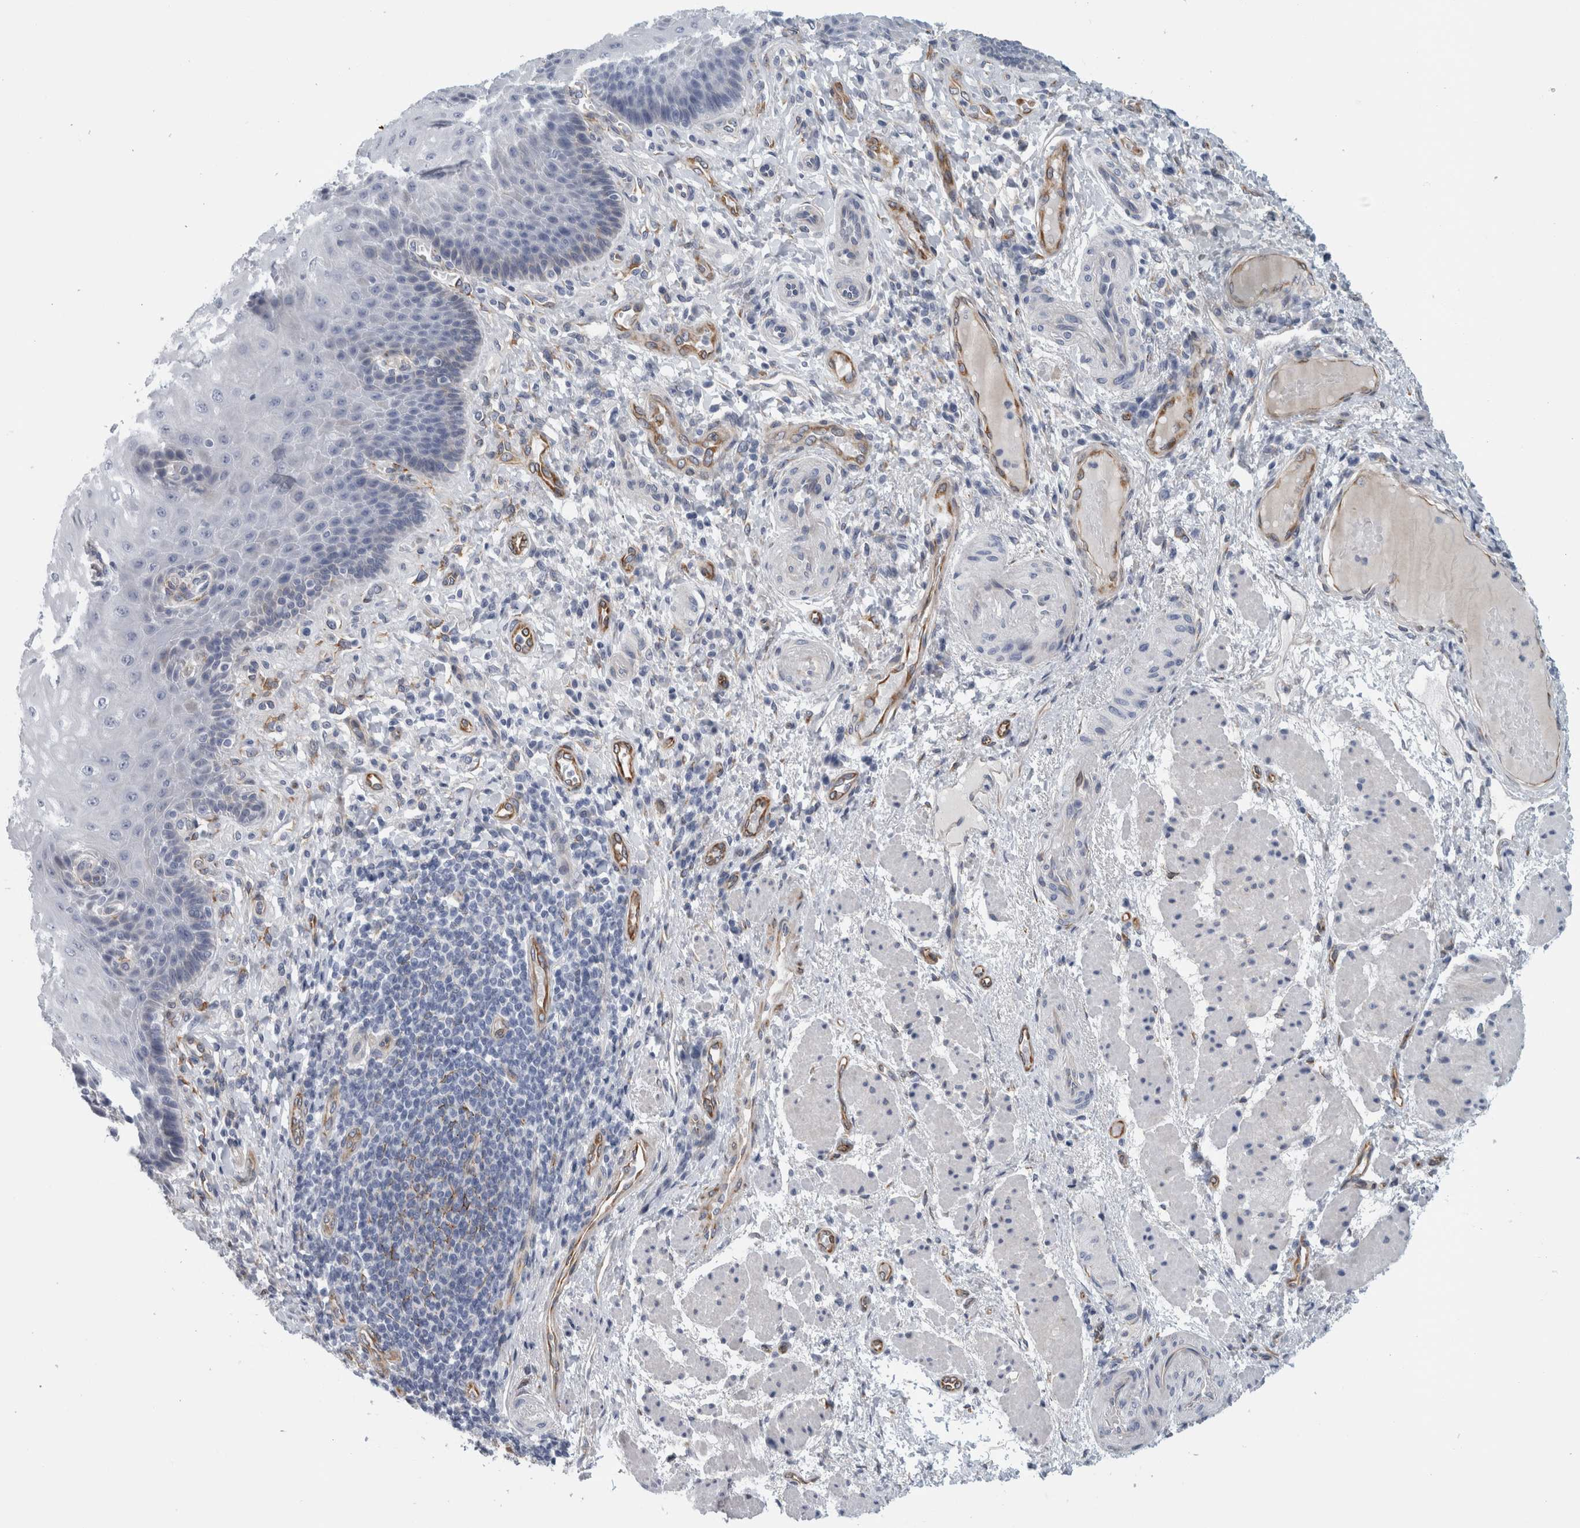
{"staining": {"intensity": "negative", "quantity": "none", "location": "none"}, "tissue": "esophagus", "cell_type": "Squamous epithelial cells", "image_type": "normal", "snomed": [{"axis": "morphology", "description": "Normal tissue, NOS"}, {"axis": "topography", "description": "Esophagus"}], "caption": "Immunohistochemistry micrograph of benign esophagus: esophagus stained with DAB demonstrates no significant protein expression in squamous epithelial cells.", "gene": "B3GNT3", "patient": {"sex": "male", "age": 54}}